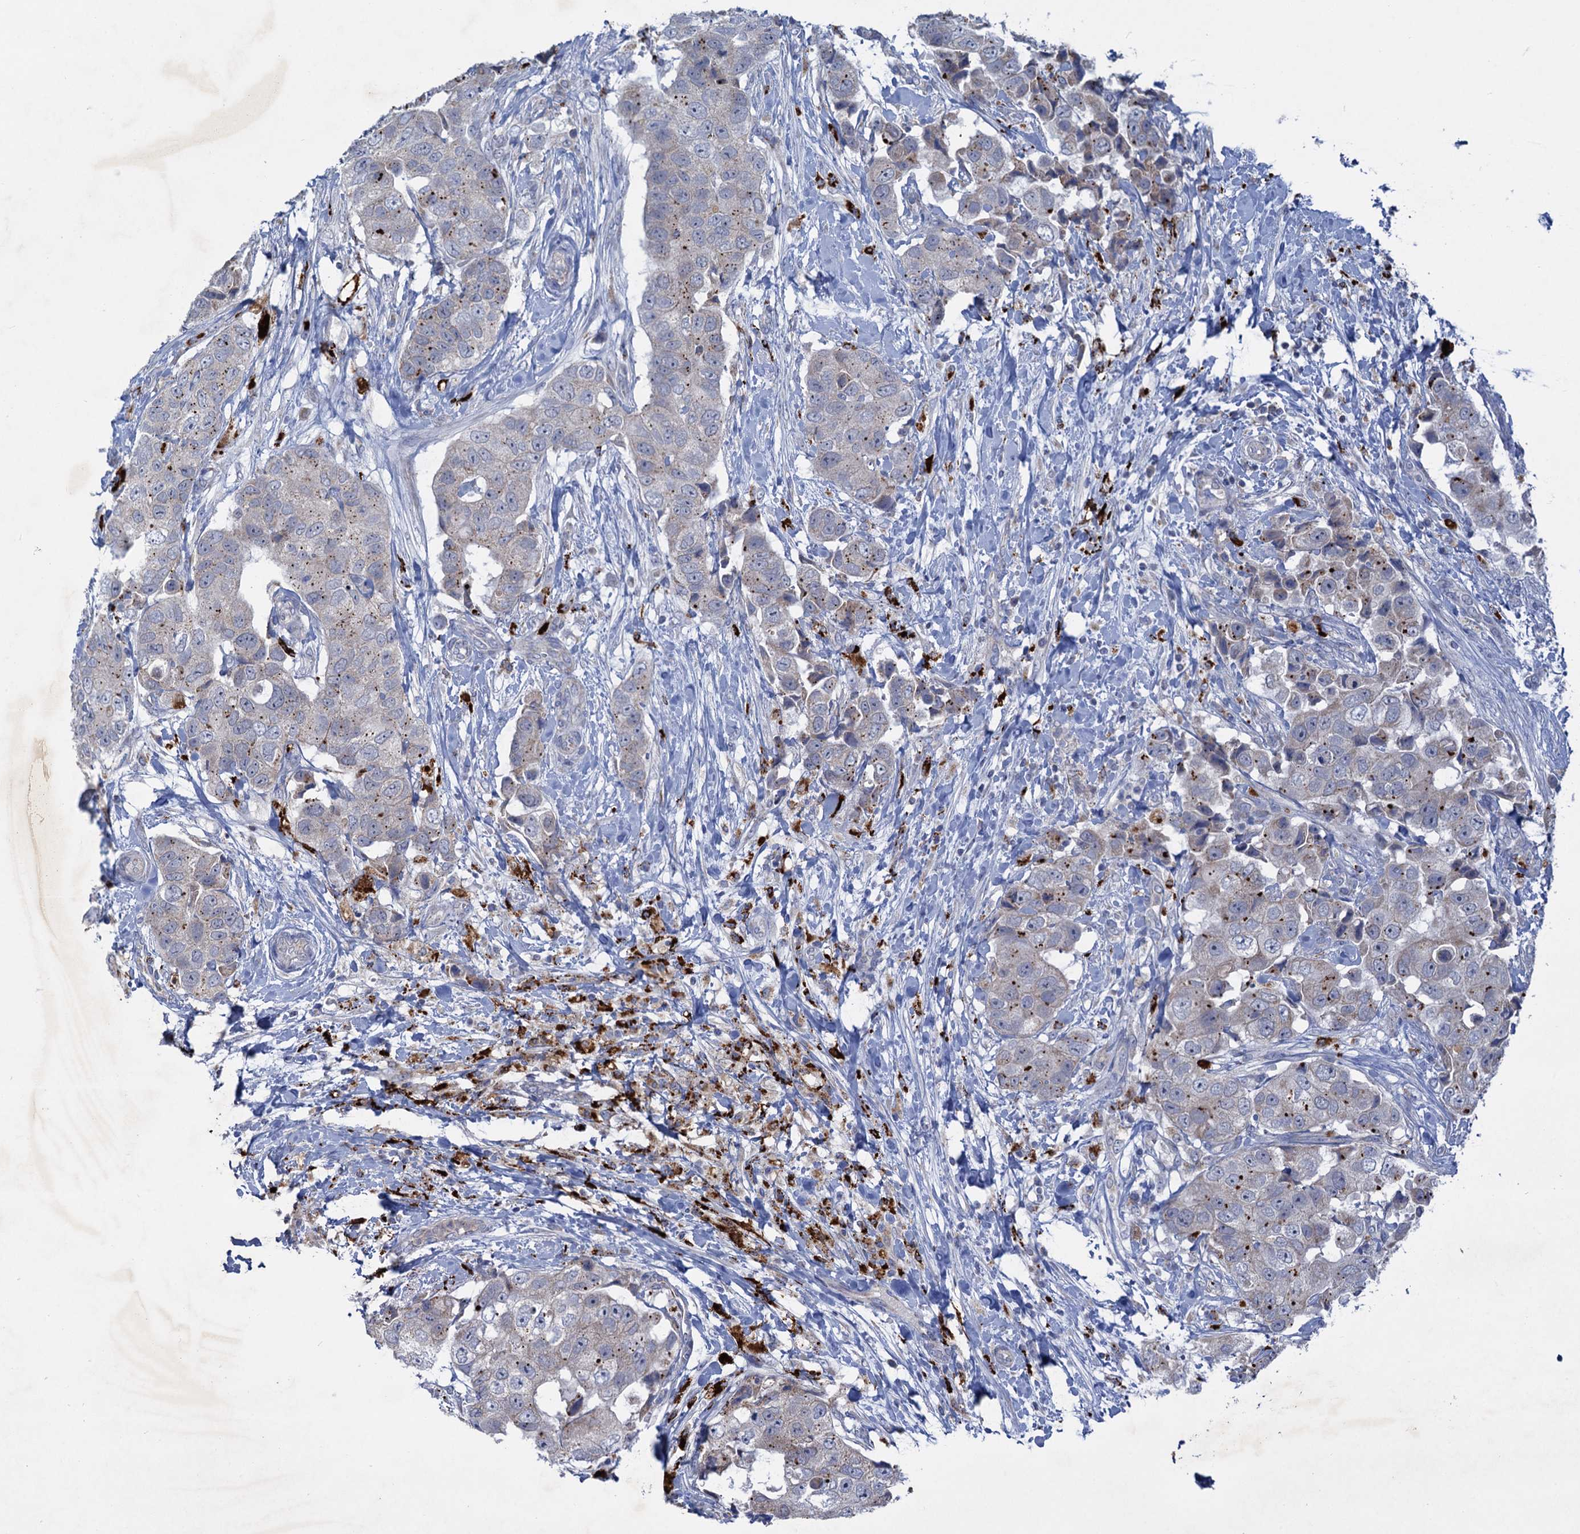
{"staining": {"intensity": "weak", "quantity": "<25%", "location": "cytoplasmic/membranous"}, "tissue": "breast cancer", "cell_type": "Tumor cells", "image_type": "cancer", "snomed": [{"axis": "morphology", "description": "Normal tissue, NOS"}, {"axis": "morphology", "description": "Duct carcinoma"}, {"axis": "topography", "description": "Breast"}], "caption": "Immunohistochemistry (IHC) image of human infiltrating ductal carcinoma (breast) stained for a protein (brown), which reveals no positivity in tumor cells.", "gene": "ANKS3", "patient": {"sex": "female", "age": 62}}